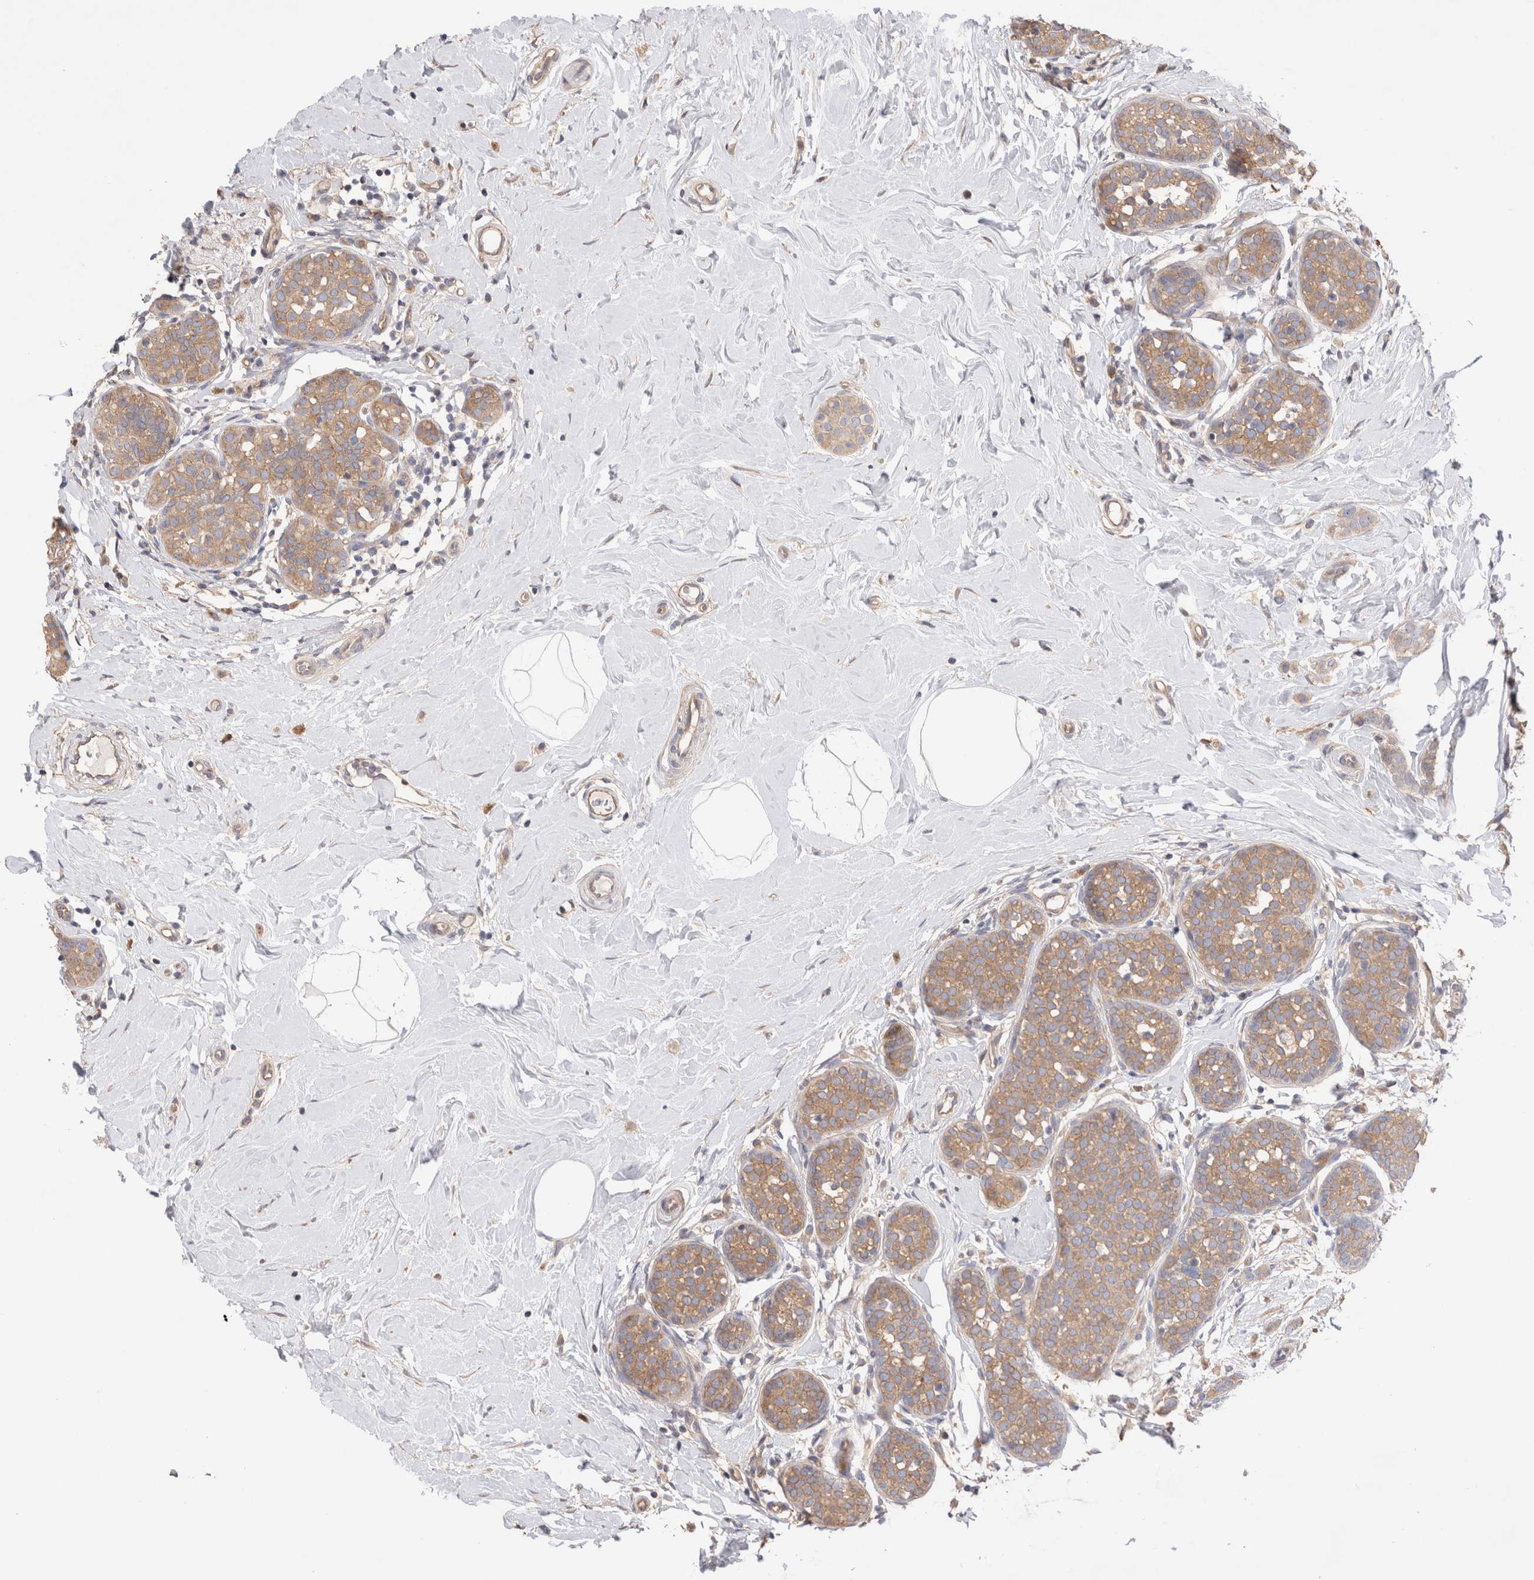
{"staining": {"intensity": "weak", "quantity": ">75%", "location": "cytoplasmic/membranous"}, "tissue": "breast cancer", "cell_type": "Tumor cells", "image_type": "cancer", "snomed": [{"axis": "morphology", "description": "Lobular carcinoma, in situ"}, {"axis": "morphology", "description": "Lobular carcinoma"}, {"axis": "topography", "description": "Breast"}], "caption": "Tumor cells exhibit low levels of weak cytoplasmic/membranous staining in approximately >75% of cells in human breast cancer (lobular carcinoma in situ).", "gene": "NXT2", "patient": {"sex": "female", "age": 41}}